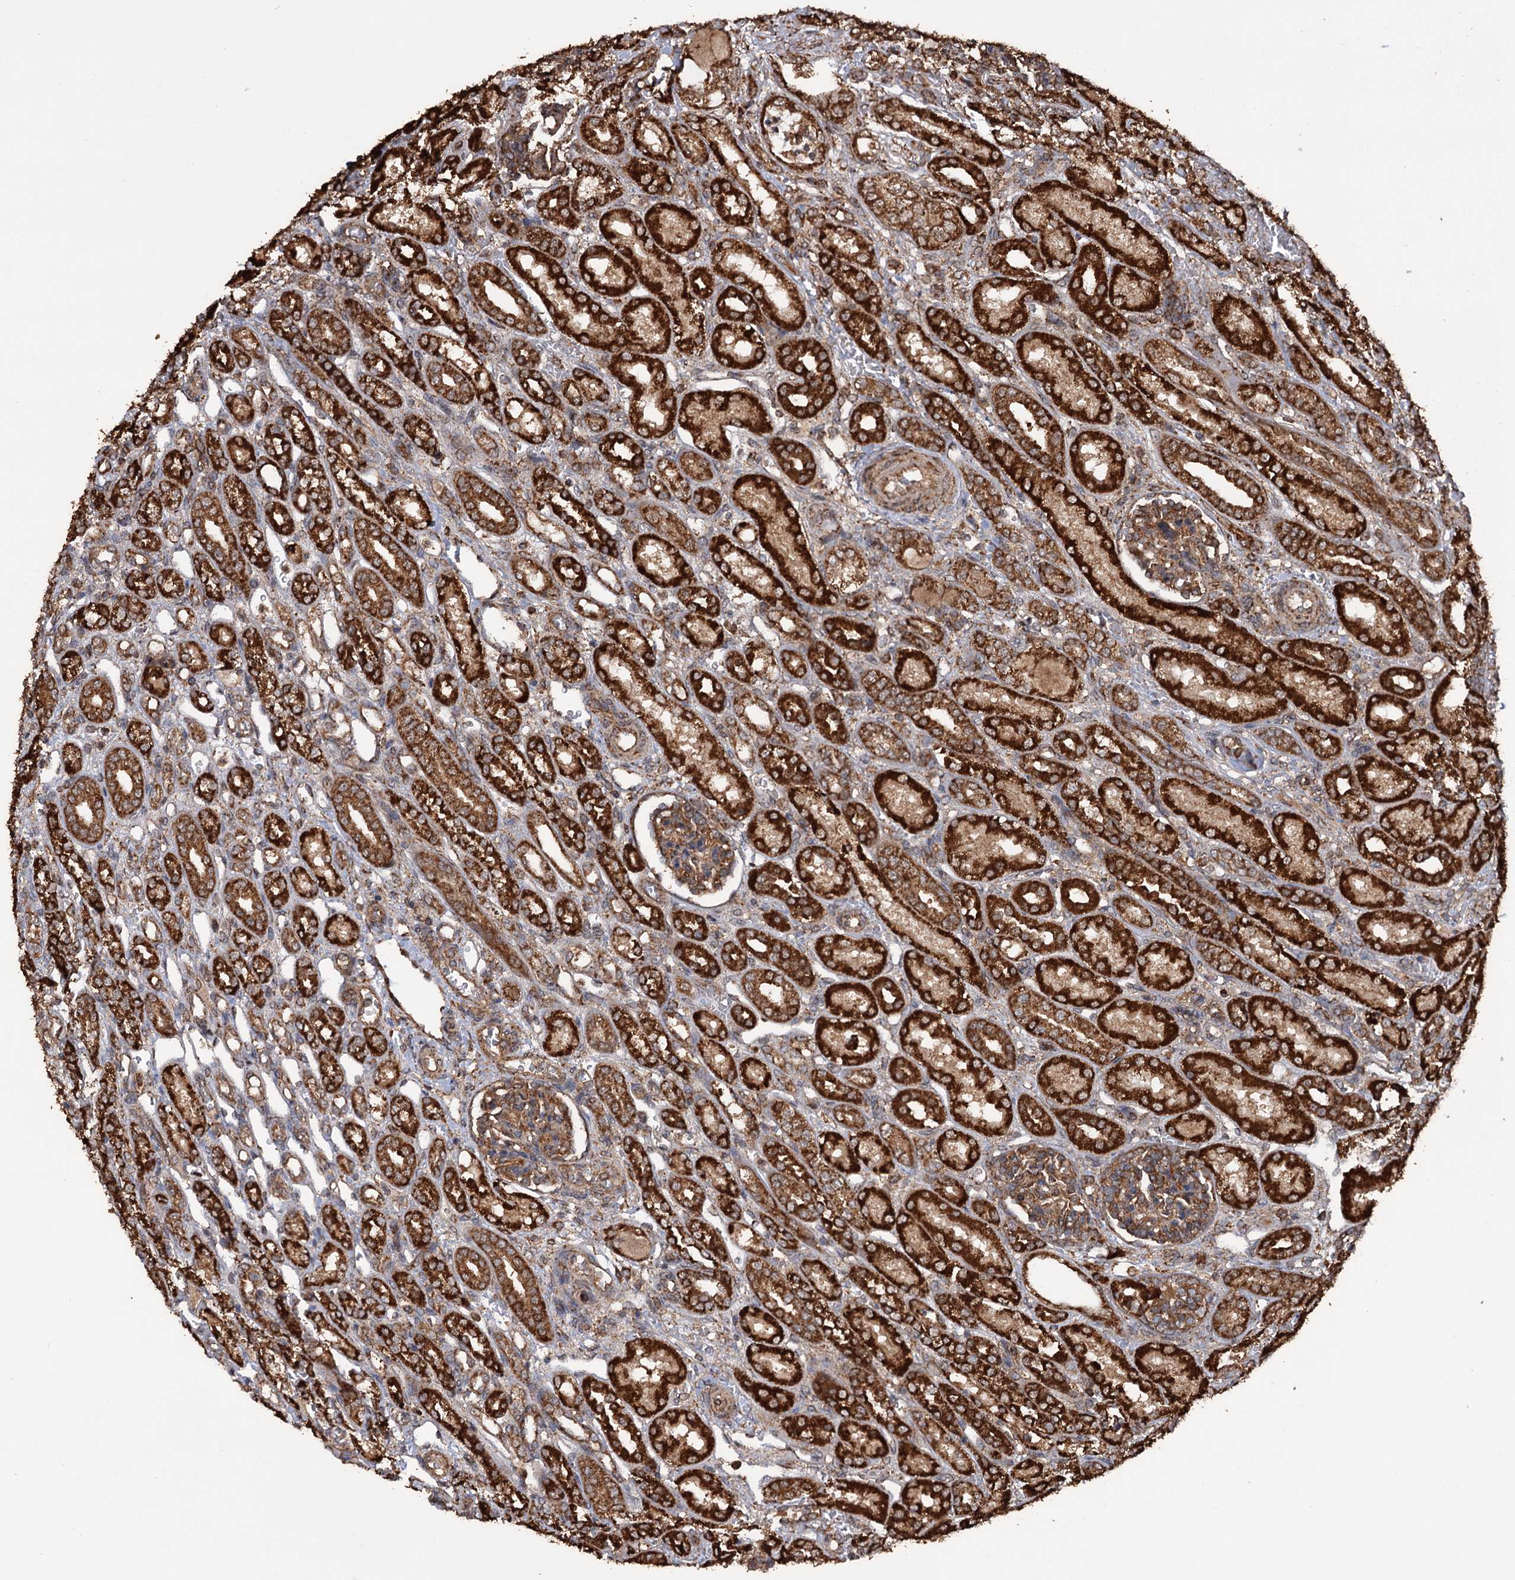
{"staining": {"intensity": "moderate", "quantity": ">75%", "location": "cytoplasmic/membranous"}, "tissue": "kidney", "cell_type": "Cells in glomeruli", "image_type": "normal", "snomed": [{"axis": "morphology", "description": "Normal tissue, NOS"}, {"axis": "morphology", "description": "Neoplasm, malignant, NOS"}, {"axis": "topography", "description": "Kidney"}], "caption": "A brown stain labels moderate cytoplasmic/membranous staining of a protein in cells in glomeruli of normal kidney. (brown staining indicates protein expression, while blue staining denotes nuclei).", "gene": "IPO4", "patient": {"sex": "female", "age": 1}}